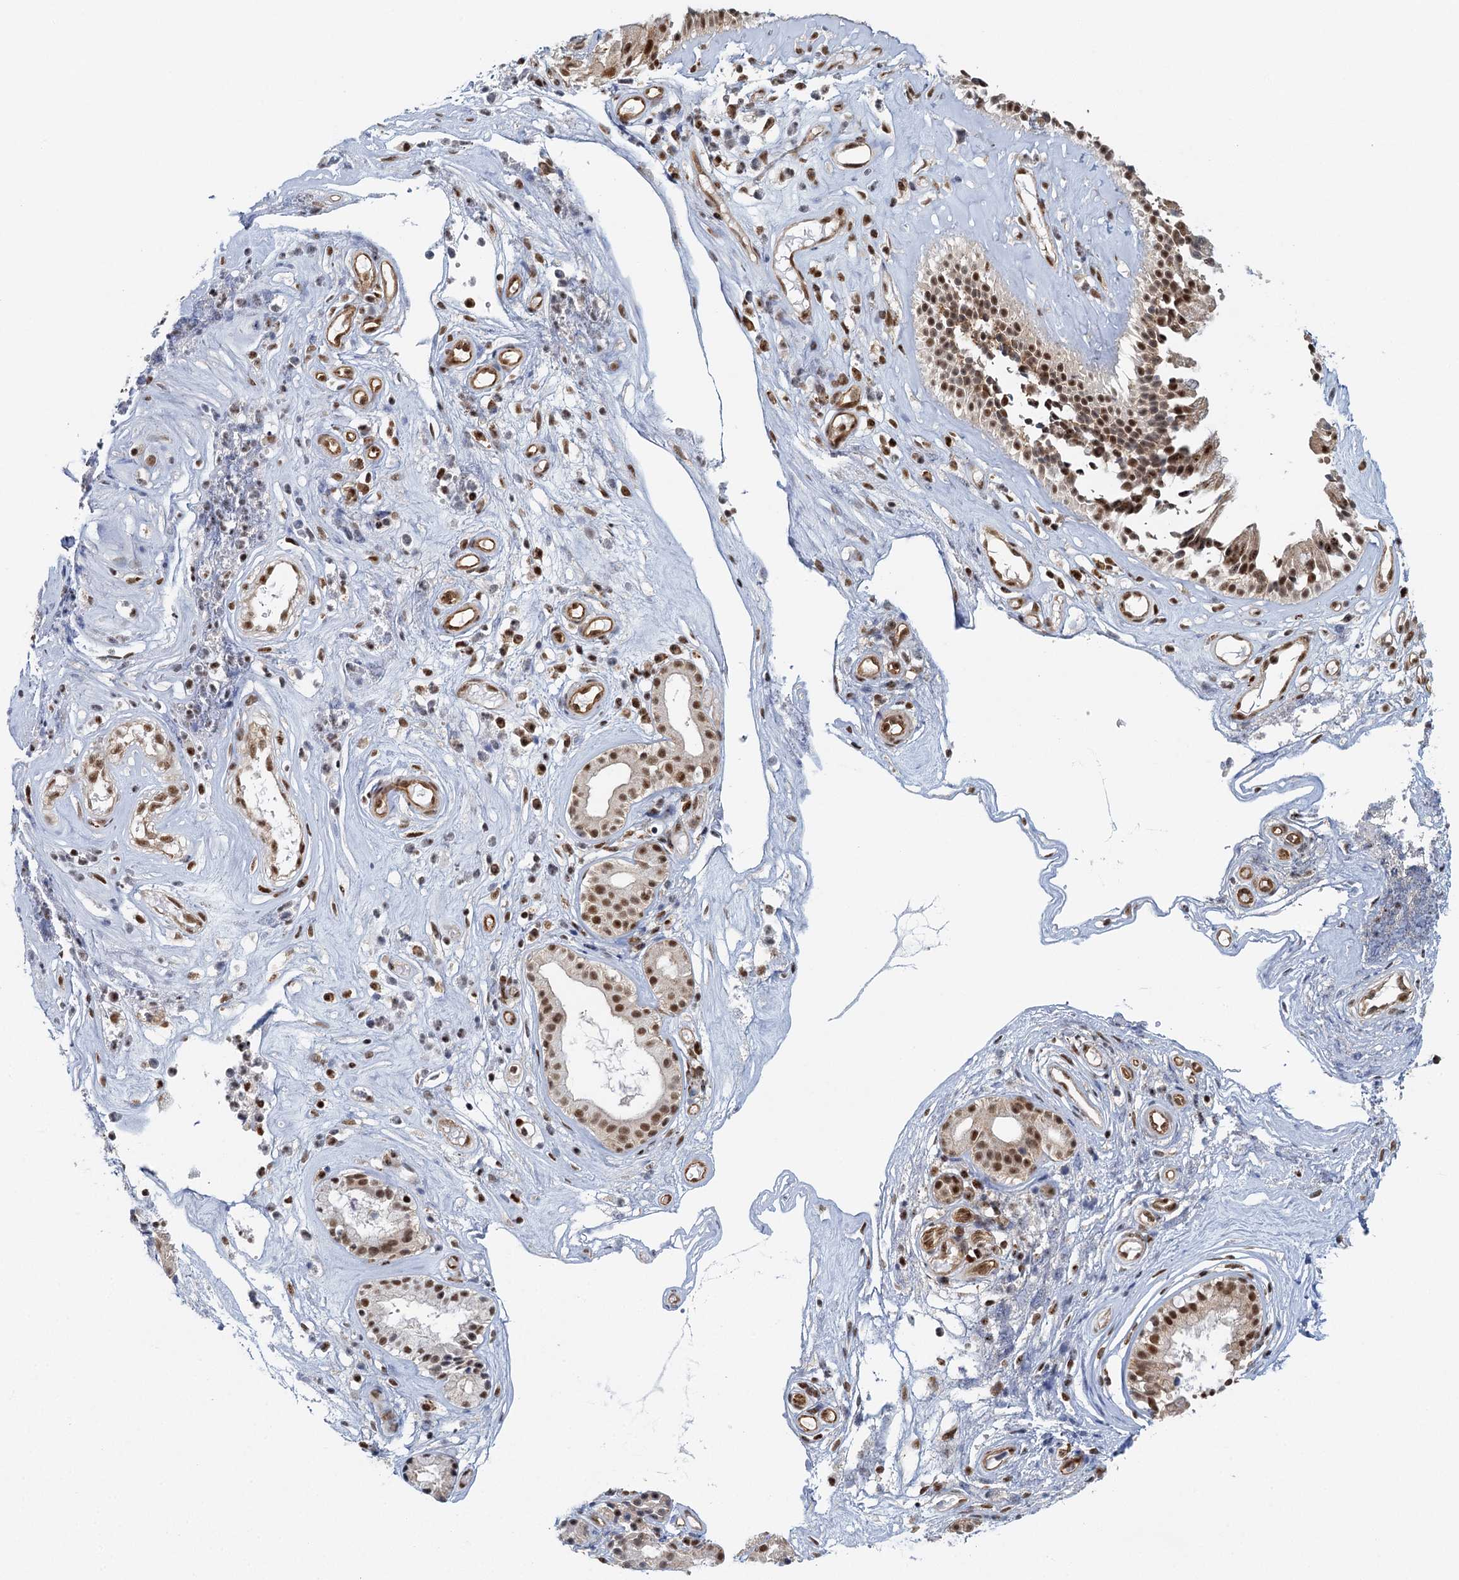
{"staining": {"intensity": "strong", "quantity": ">75%", "location": "cytoplasmic/membranous,nuclear"}, "tissue": "nasopharynx", "cell_type": "Respiratory epithelial cells", "image_type": "normal", "snomed": [{"axis": "morphology", "description": "Normal tissue, NOS"}, {"axis": "morphology", "description": "Inflammation, NOS"}, {"axis": "topography", "description": "Nasopharynx"}], "caption": "The micrograph demonstrates staining of unremarkable nasopharynx, revealing strong cytoplasmic/membranous,nuclear protein expression (brown color) within respiratory epithelial cells. (DAB = brown stain, brightfield microscopy at high magnification).", "gene": "GPATCH11", "patient": {"sex": "male", "age": 29}}